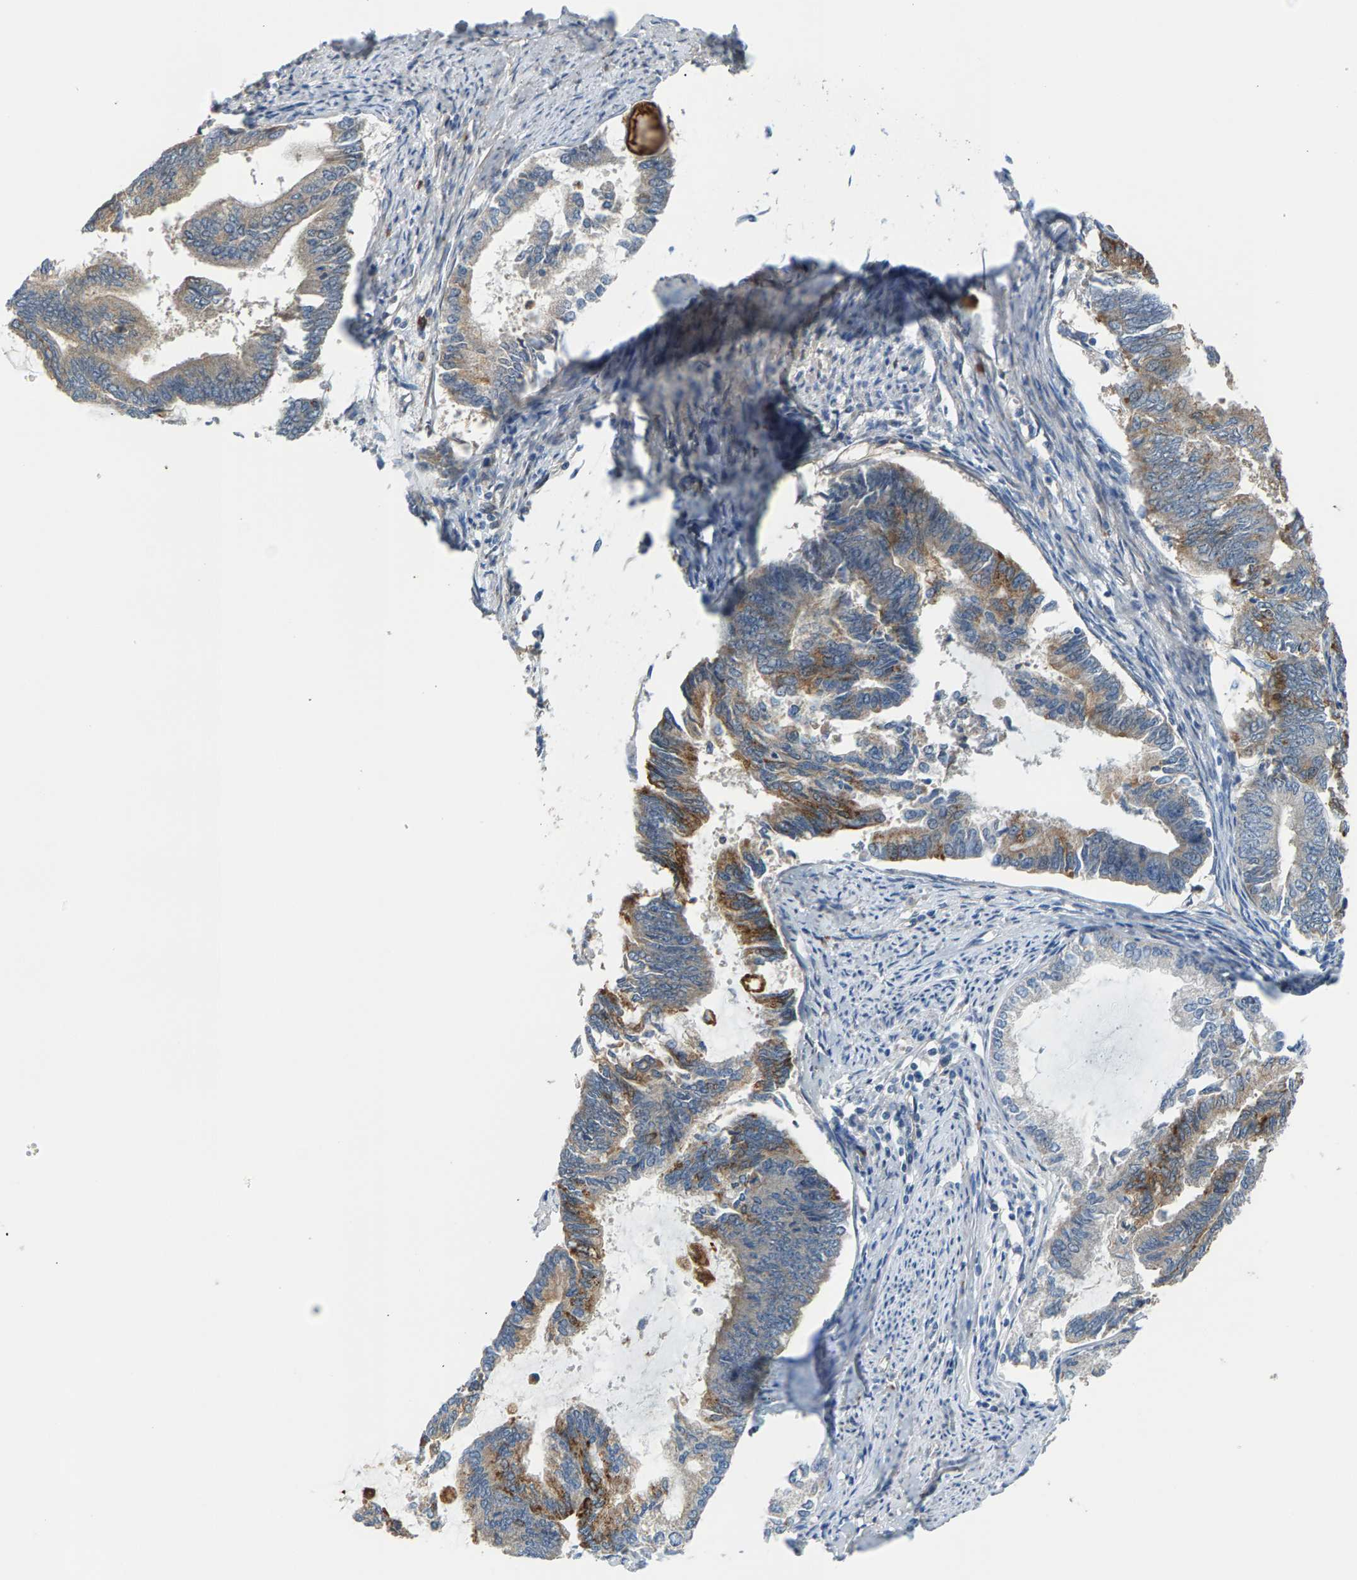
{"staining": {"intensity": "moderate", "quantity": "25%-75%", "location": "cytoplasmic/membranous"}, "tissue": "endometrial cancer", "cell_type": "Tumor cells", "image_type": "cancer", "snomed": [{"axis": "morphology", "description": "Adenocarcinoma, NOS"}, {"axis": "topography", "description": "Endometrium"}], "caption": "Adenocarcinoma (endometrial) tissue shows moderate cytoplasmic/membranous staining in about 25%-75% of tumor cells, visualized by immunohistochemistry.", "gene": "PDCL", "patient": {"sex": "female", "age": 86}}